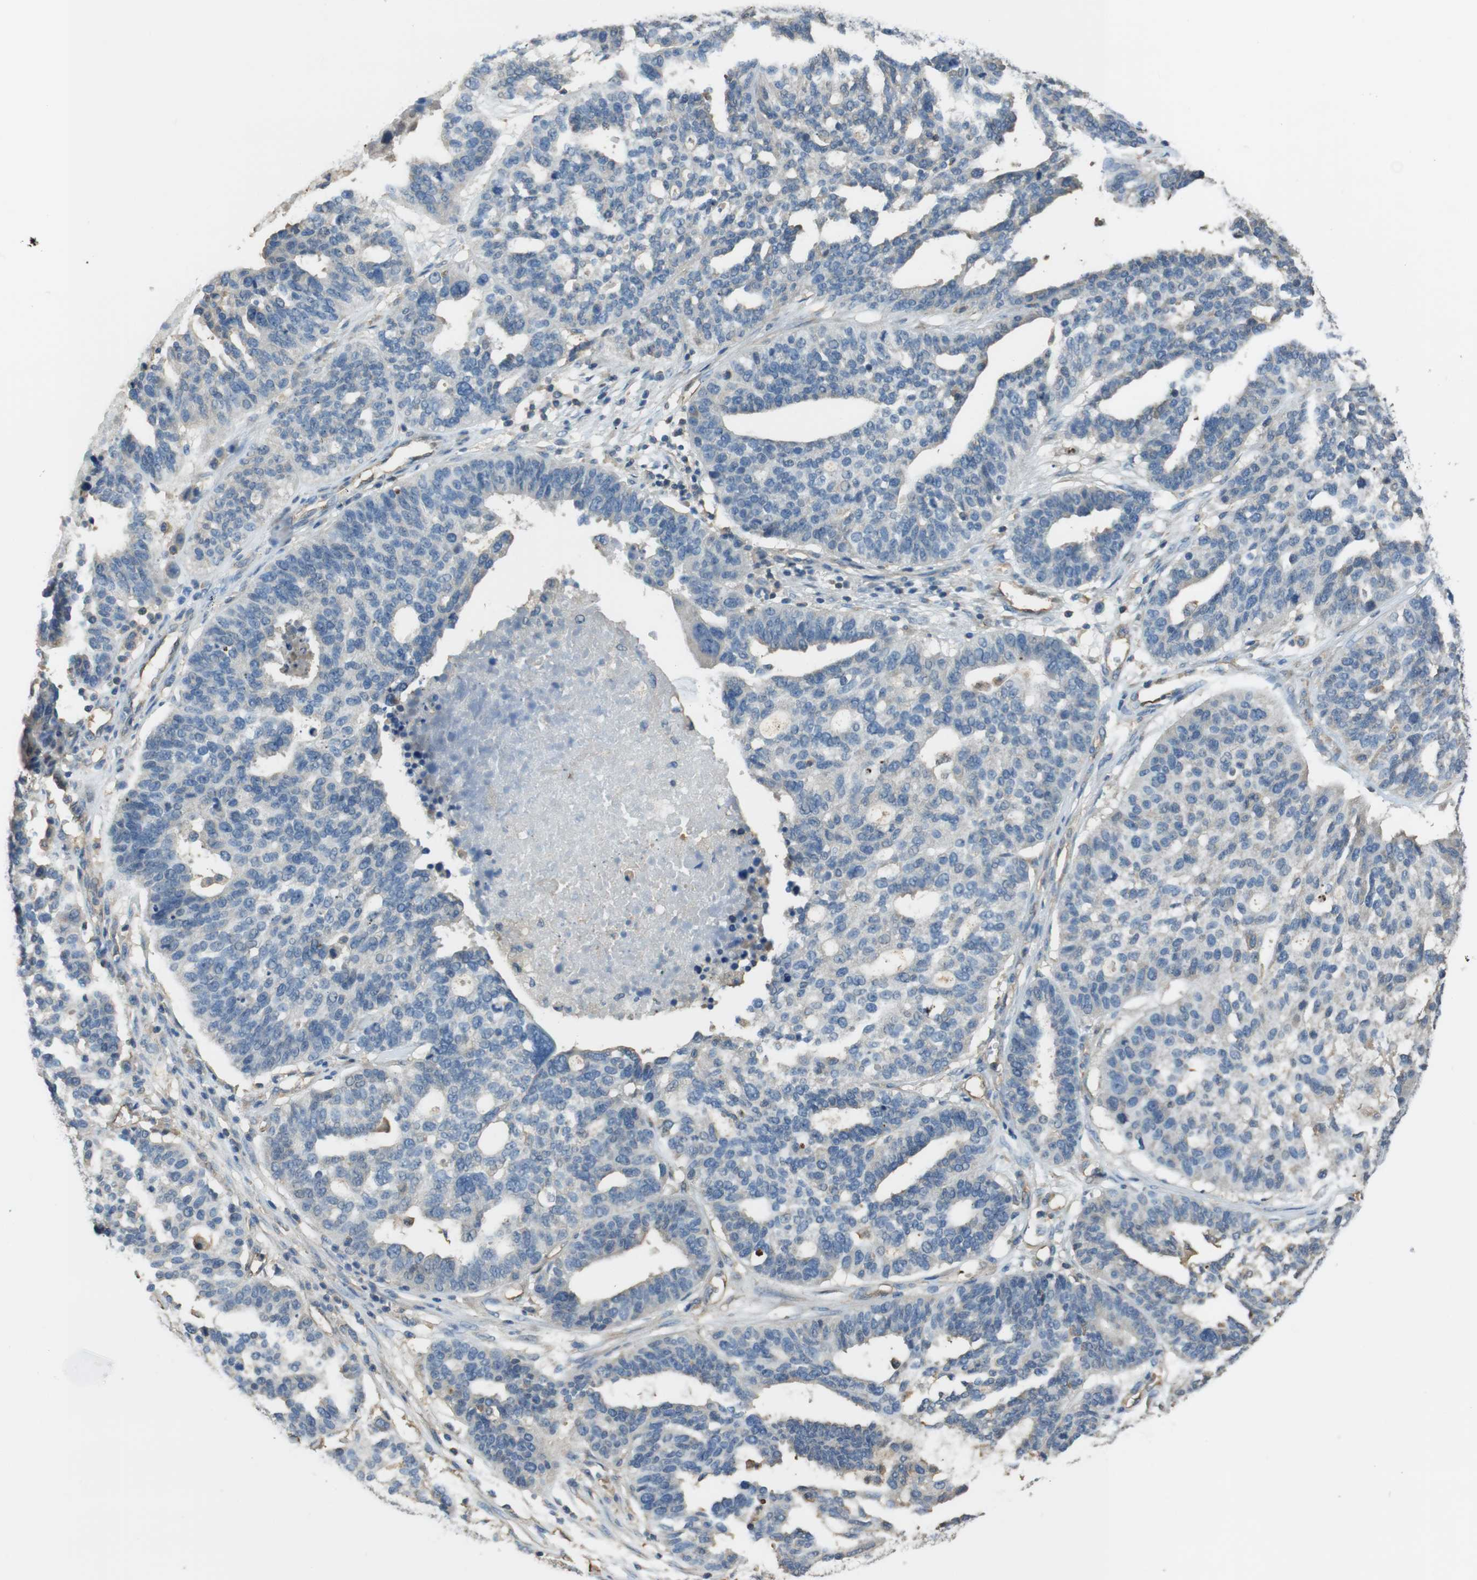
{"staining": {"intensity": "negative", "quantity": "none", "location": "none"}, "tissue": "ovarian cancer", "cell_type": "Tumor cells", "image_type": "cancer", "snomed": [{"axis": "morphology", "description": "Cystadenocarcinoma, serous, NOS"}, {"axis": "topography", "description": "Ovary"}], "caption": "Immunohistochemical staining of ovarian serous cystadenocarcinoma reveals no significant positivity in tumor cells.", "gene": "FCAR", "patient": {"sex": "female", "age": 59}}